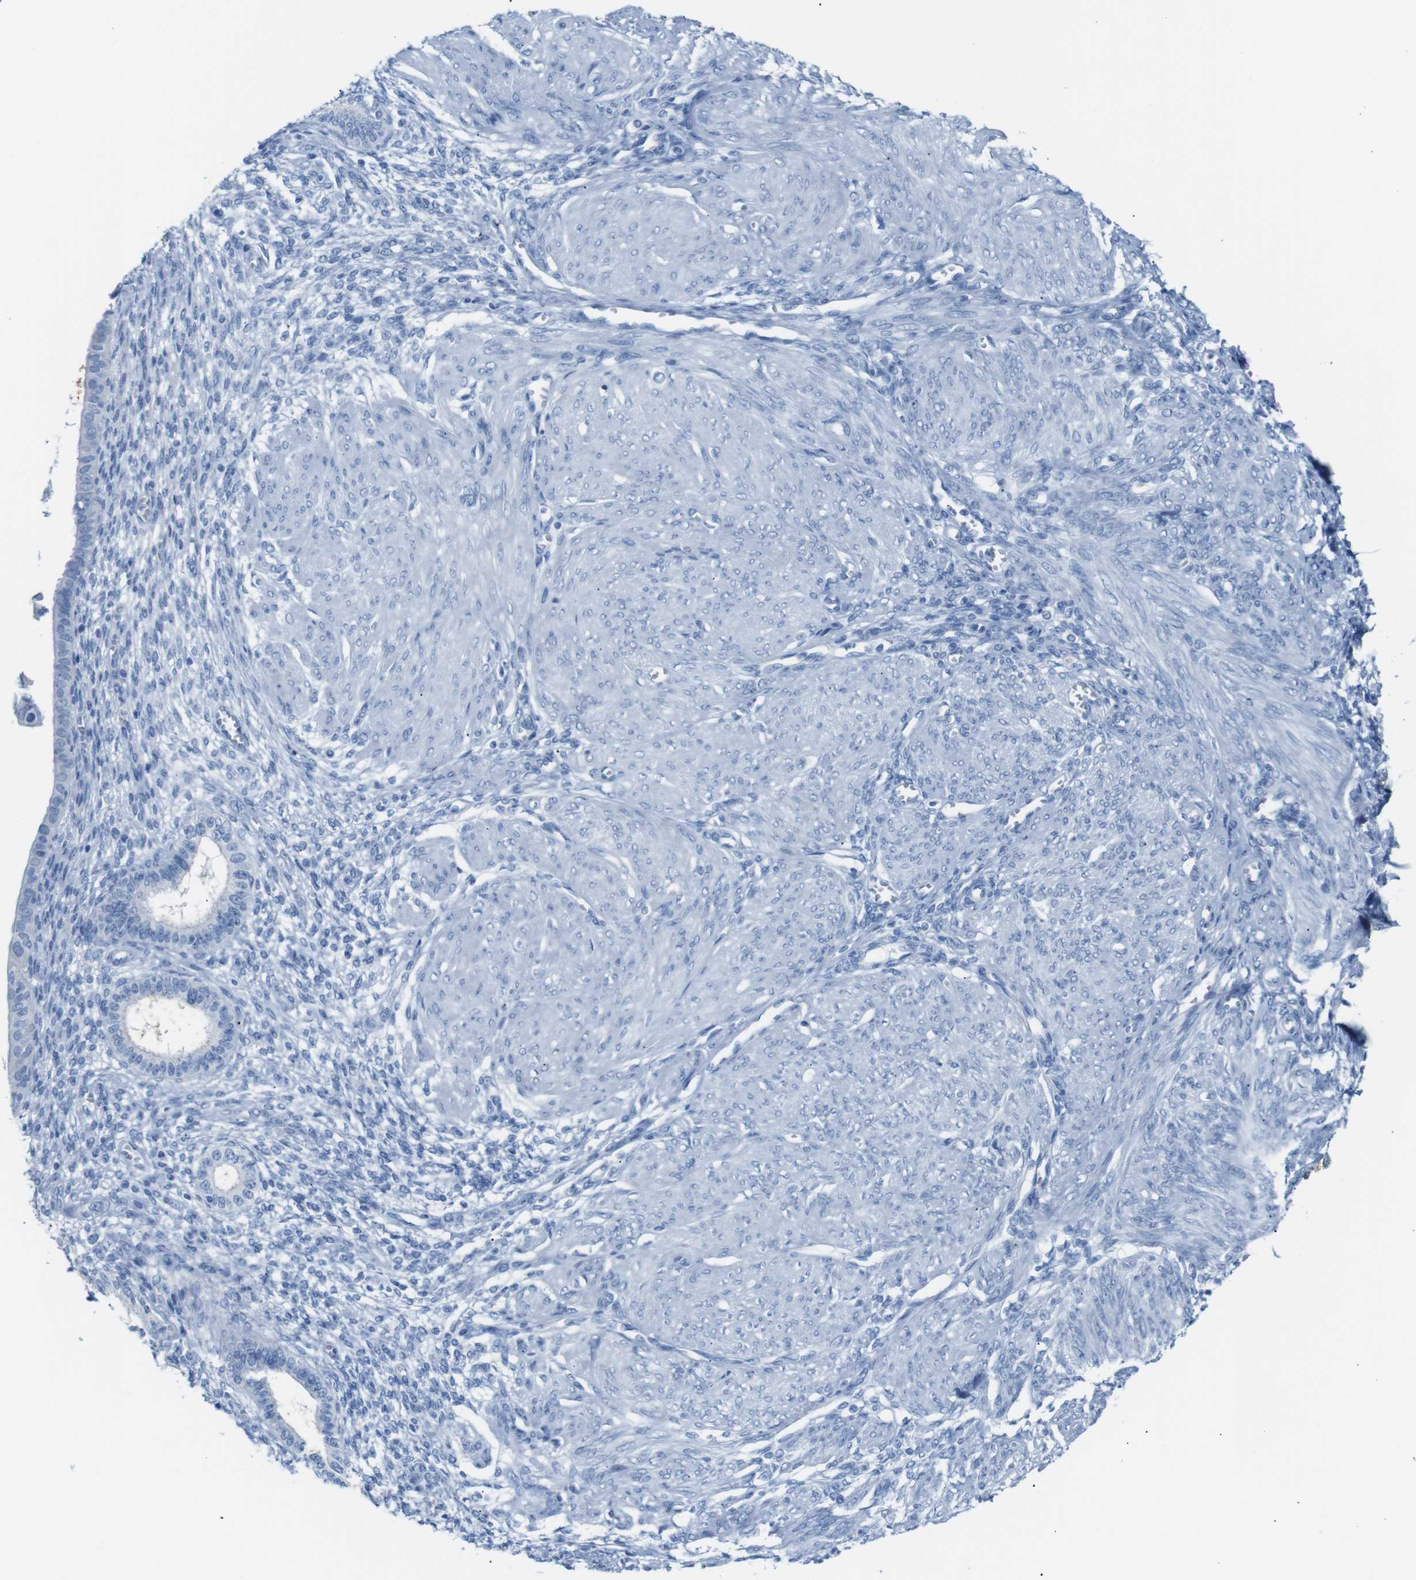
{"staining": {"intensity": "negative", "quantity": "none", "location": "none"}, "tissue": "endometrium", "cell_type": "Cells in endometrial stroma", "image_type": "normal", "snomed": [{"axis": "morphology", "description": "Normal tissue, NOS"}, {"axis": "topography", "description": "Endometrium"}], "caption": "High power microscopy image of an immunohistochemistry micrograph of normal endometrium, revealing no significant expression in cells in endometrial stroma. (DAB immunohistochemistry with hematoxylin counter stain).", "gene": "ERVMER34", "patient": {"sex": "female", "age": 72}}